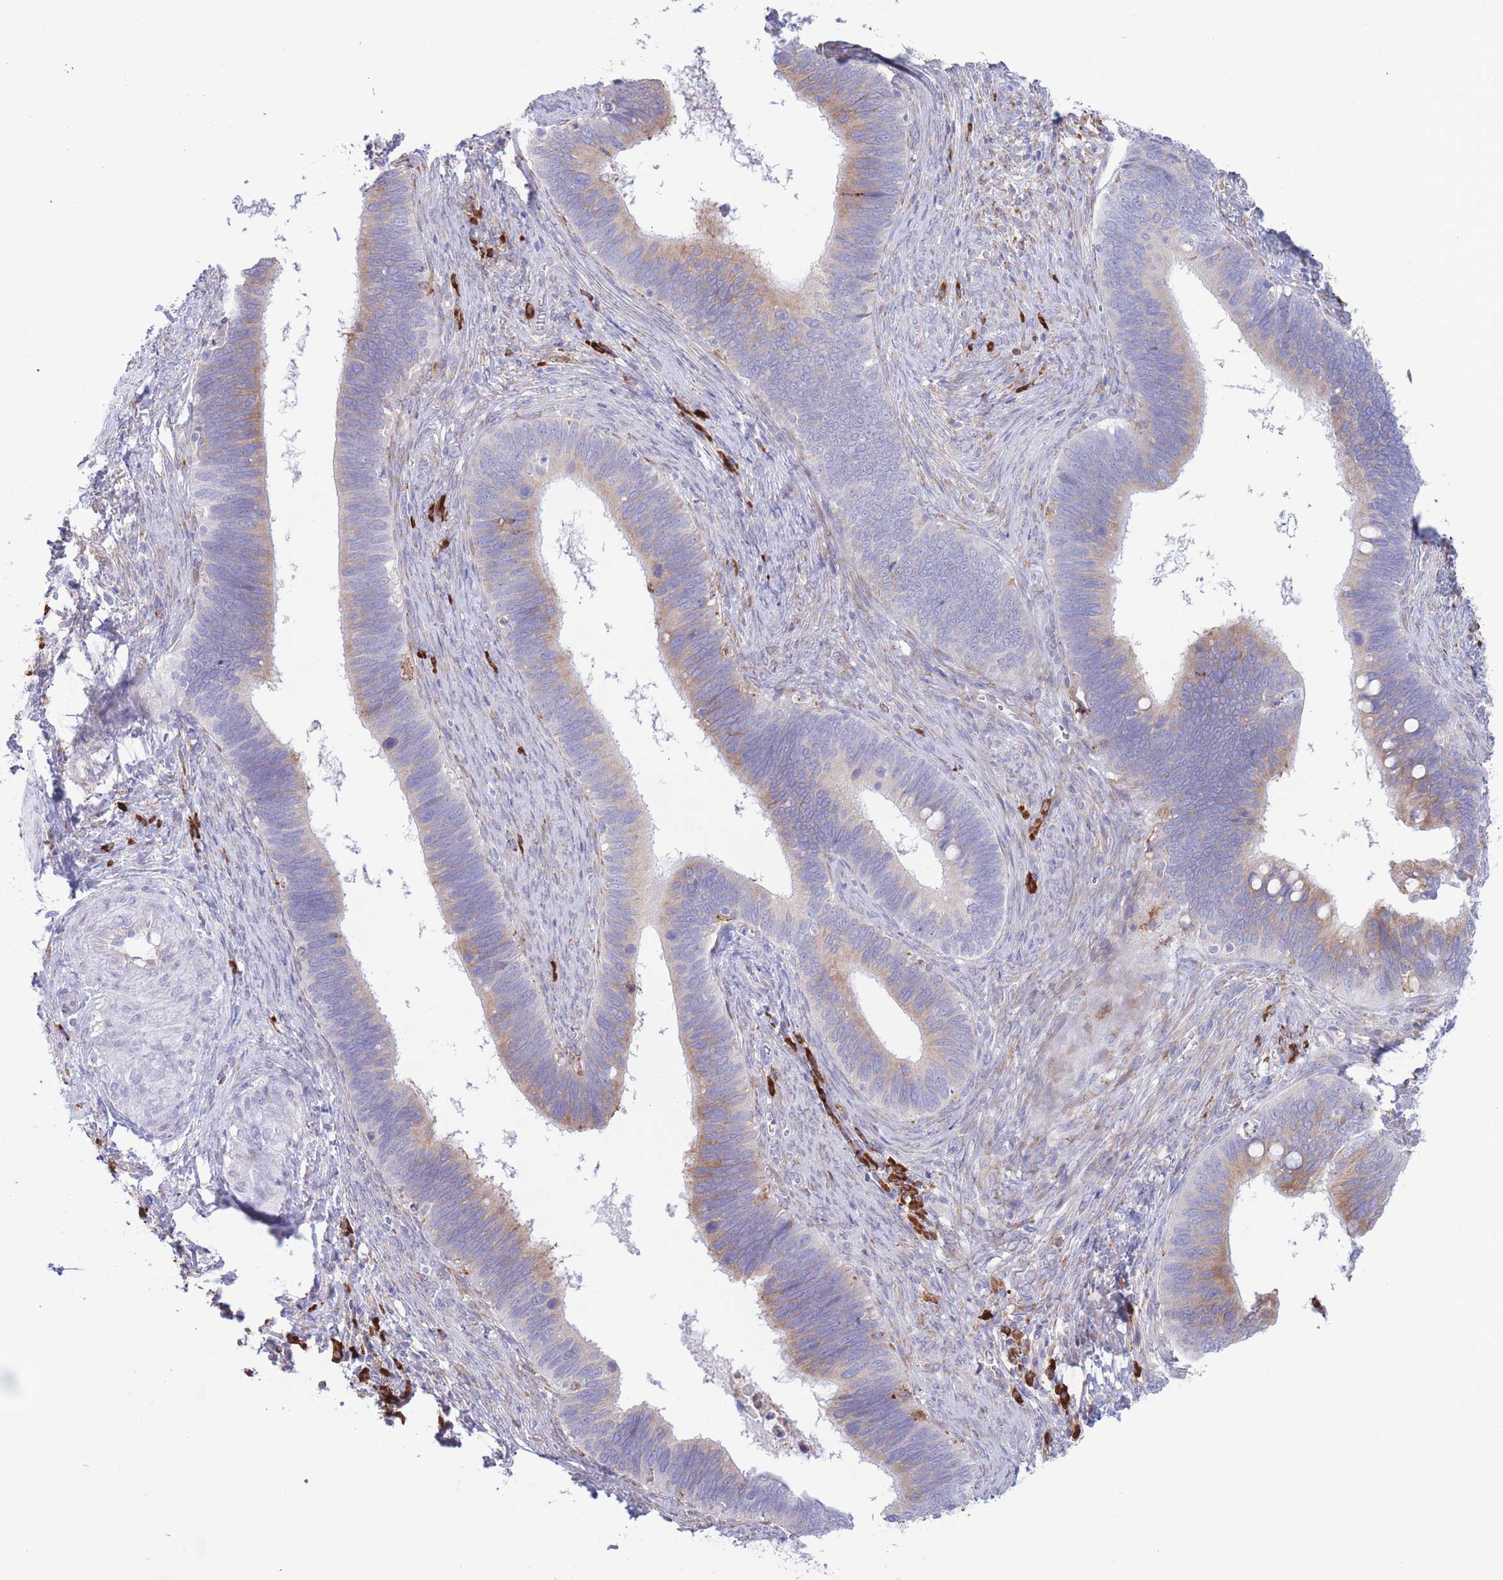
{"staining": {"intensity": "moderate", "quantity": "25%-75%", "location": "cytoplasmic/membranous"}, "tissue": "cervical cancer", "cell_type": "Tumor cells", "image_type": "cancer", "snomed": [{"axis": "morphology", "description": "Adenocarcinoma, NOS"}, {"axis": "topography", "description": "Cervix"}], "caption": "Protein staining reveals moderate cytoplasmic/membranous expression in approximately 25%-75% of tumor cells in cervical cancer (adenocarcinoma).", "gene": "MYDGF", "patient": {"sex": "female", "age": 42}}